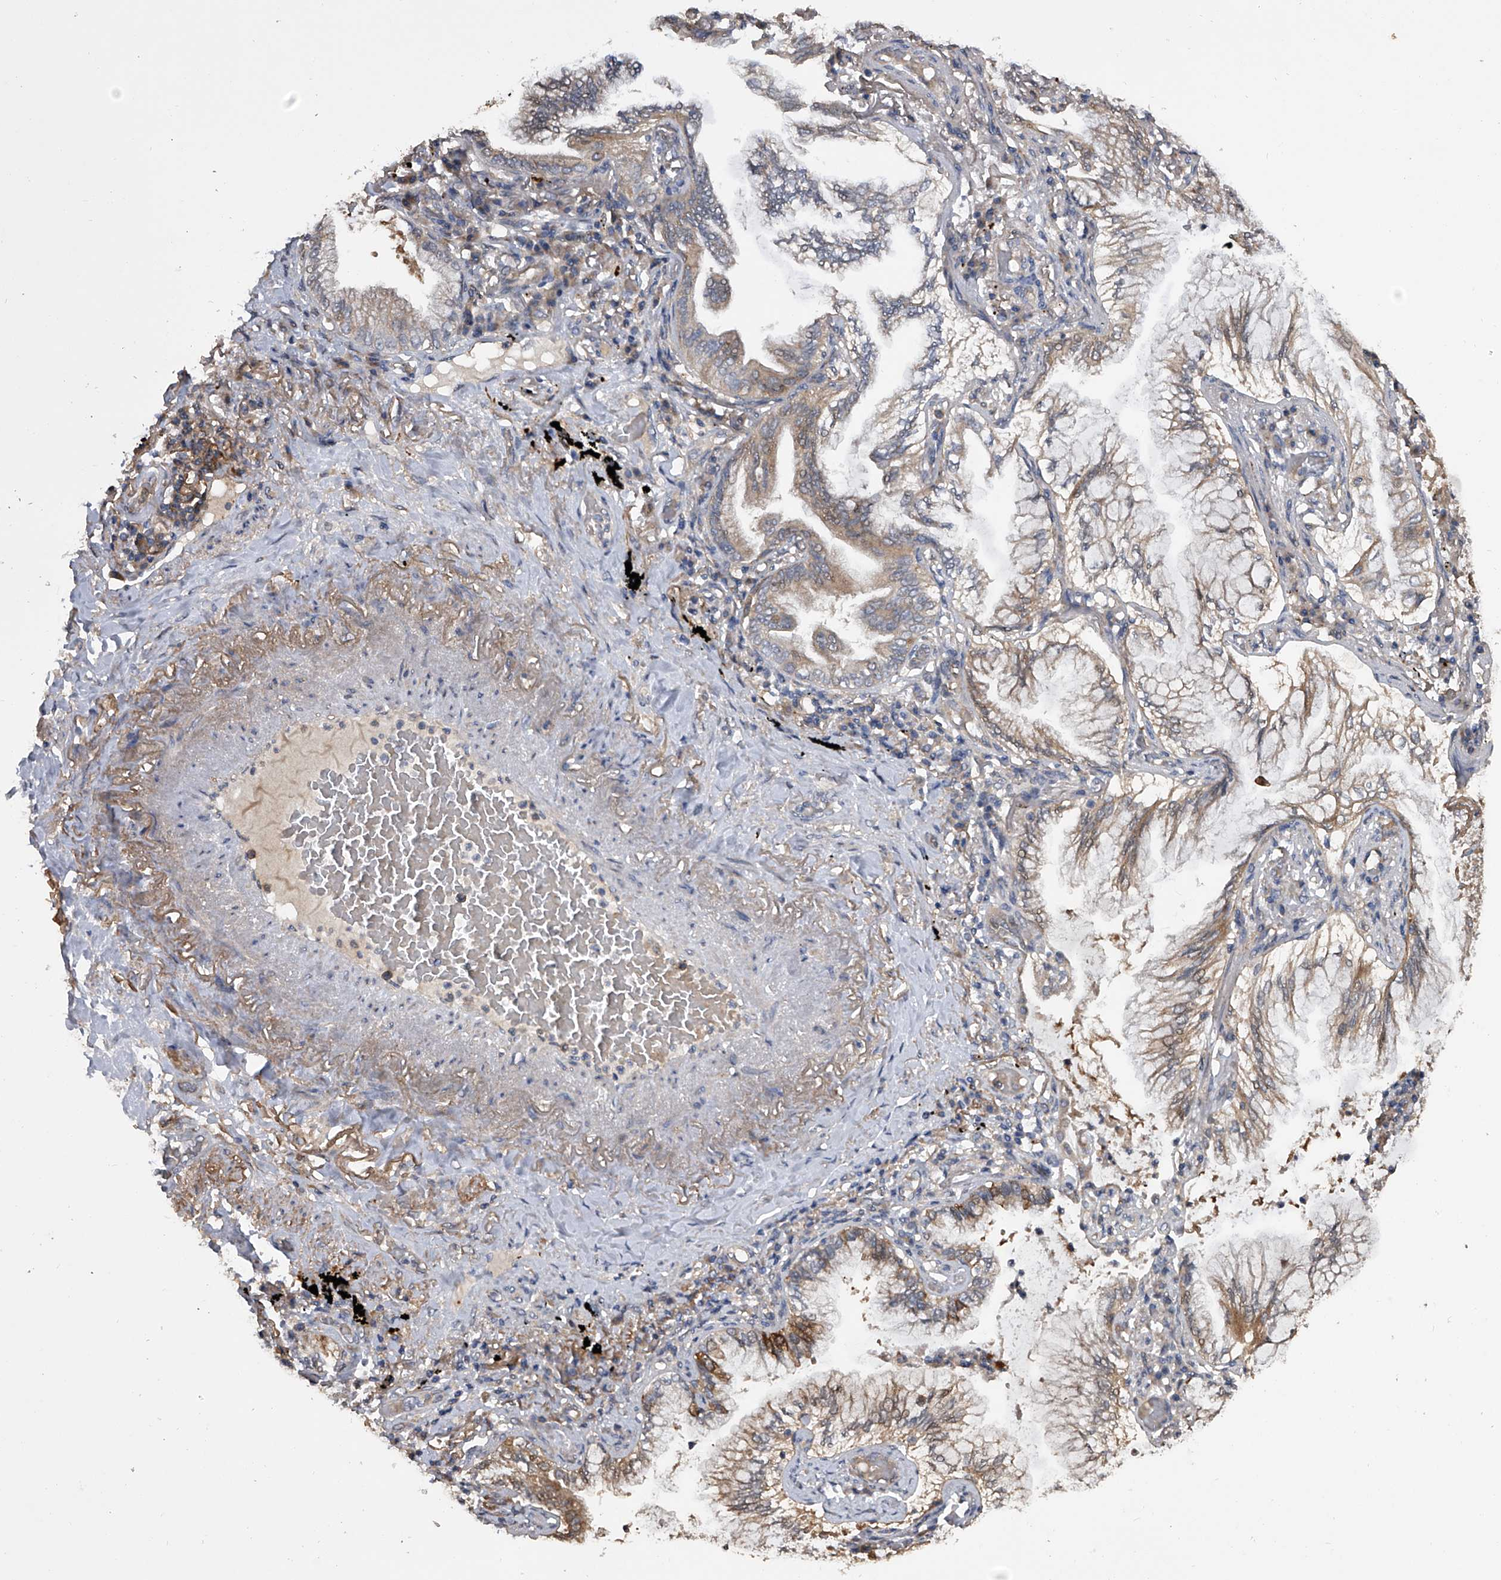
{"staining": {"intensity": "weak", "quantity": "25%-75%", "location": "cytoplasmic/membranous"}, "tissue": "lung cancer", "cell_type": "Tumor cells", "image_type": "cancer", "snomed": [{"axis": "morphology", "description": "Adenocarcinoma, NOS"}, {"axis": "topography", "description": "Lung"}], "caption": "IHC (DAB (3,3'-diaminobenzidine)) staining of human adenocarcinoma (lung) exhibits weak cytoplasmic/membranous protein staining in about 25%-75% of tumor cells.", "gene": "DOCK9", "patient": {"sex": "female", "age": 70}}